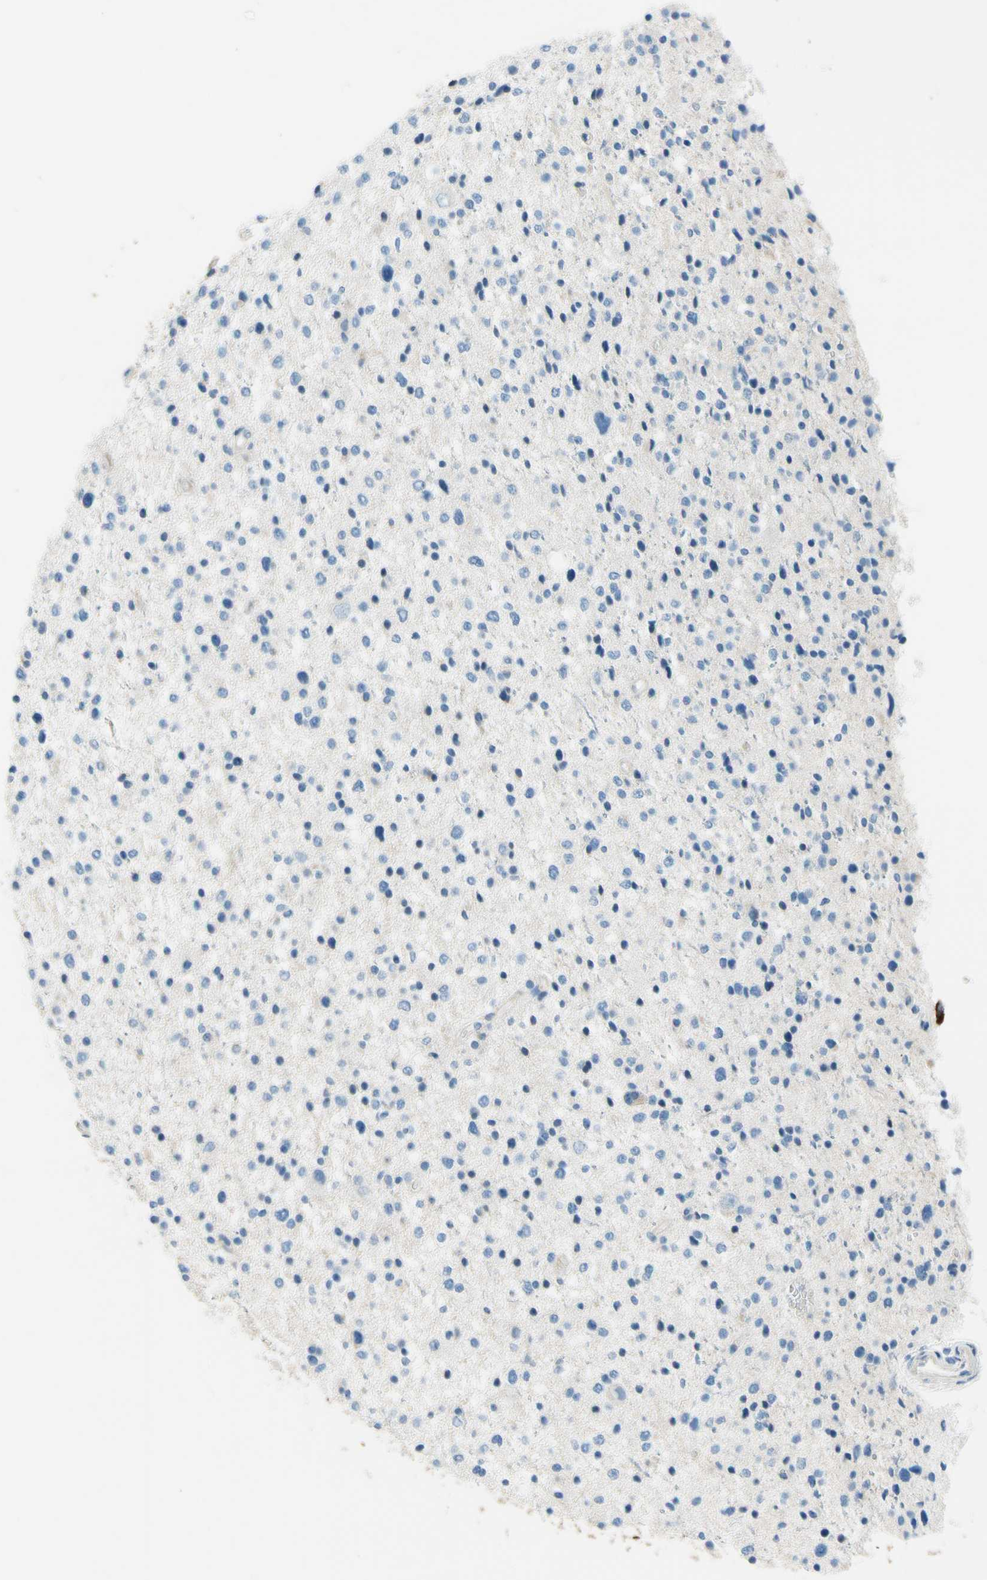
{"staining": {"intensity": "negative", "quantity": "none", "location": "none"}, "tissue": "glioma", "cell_type": "Tumor cells", "image_type": "cancer", "snomed": [{"axis": "morphology", "description": "Glioma, malignant, Low grade"}, {"axis": "topography", "description": "Brain"}], "caption": "Immunohistochemical staining of human glioma displays no significant expression in tumor cells.", "gene": "MAVS", "patient": {"sex": "female", "age": 37}}